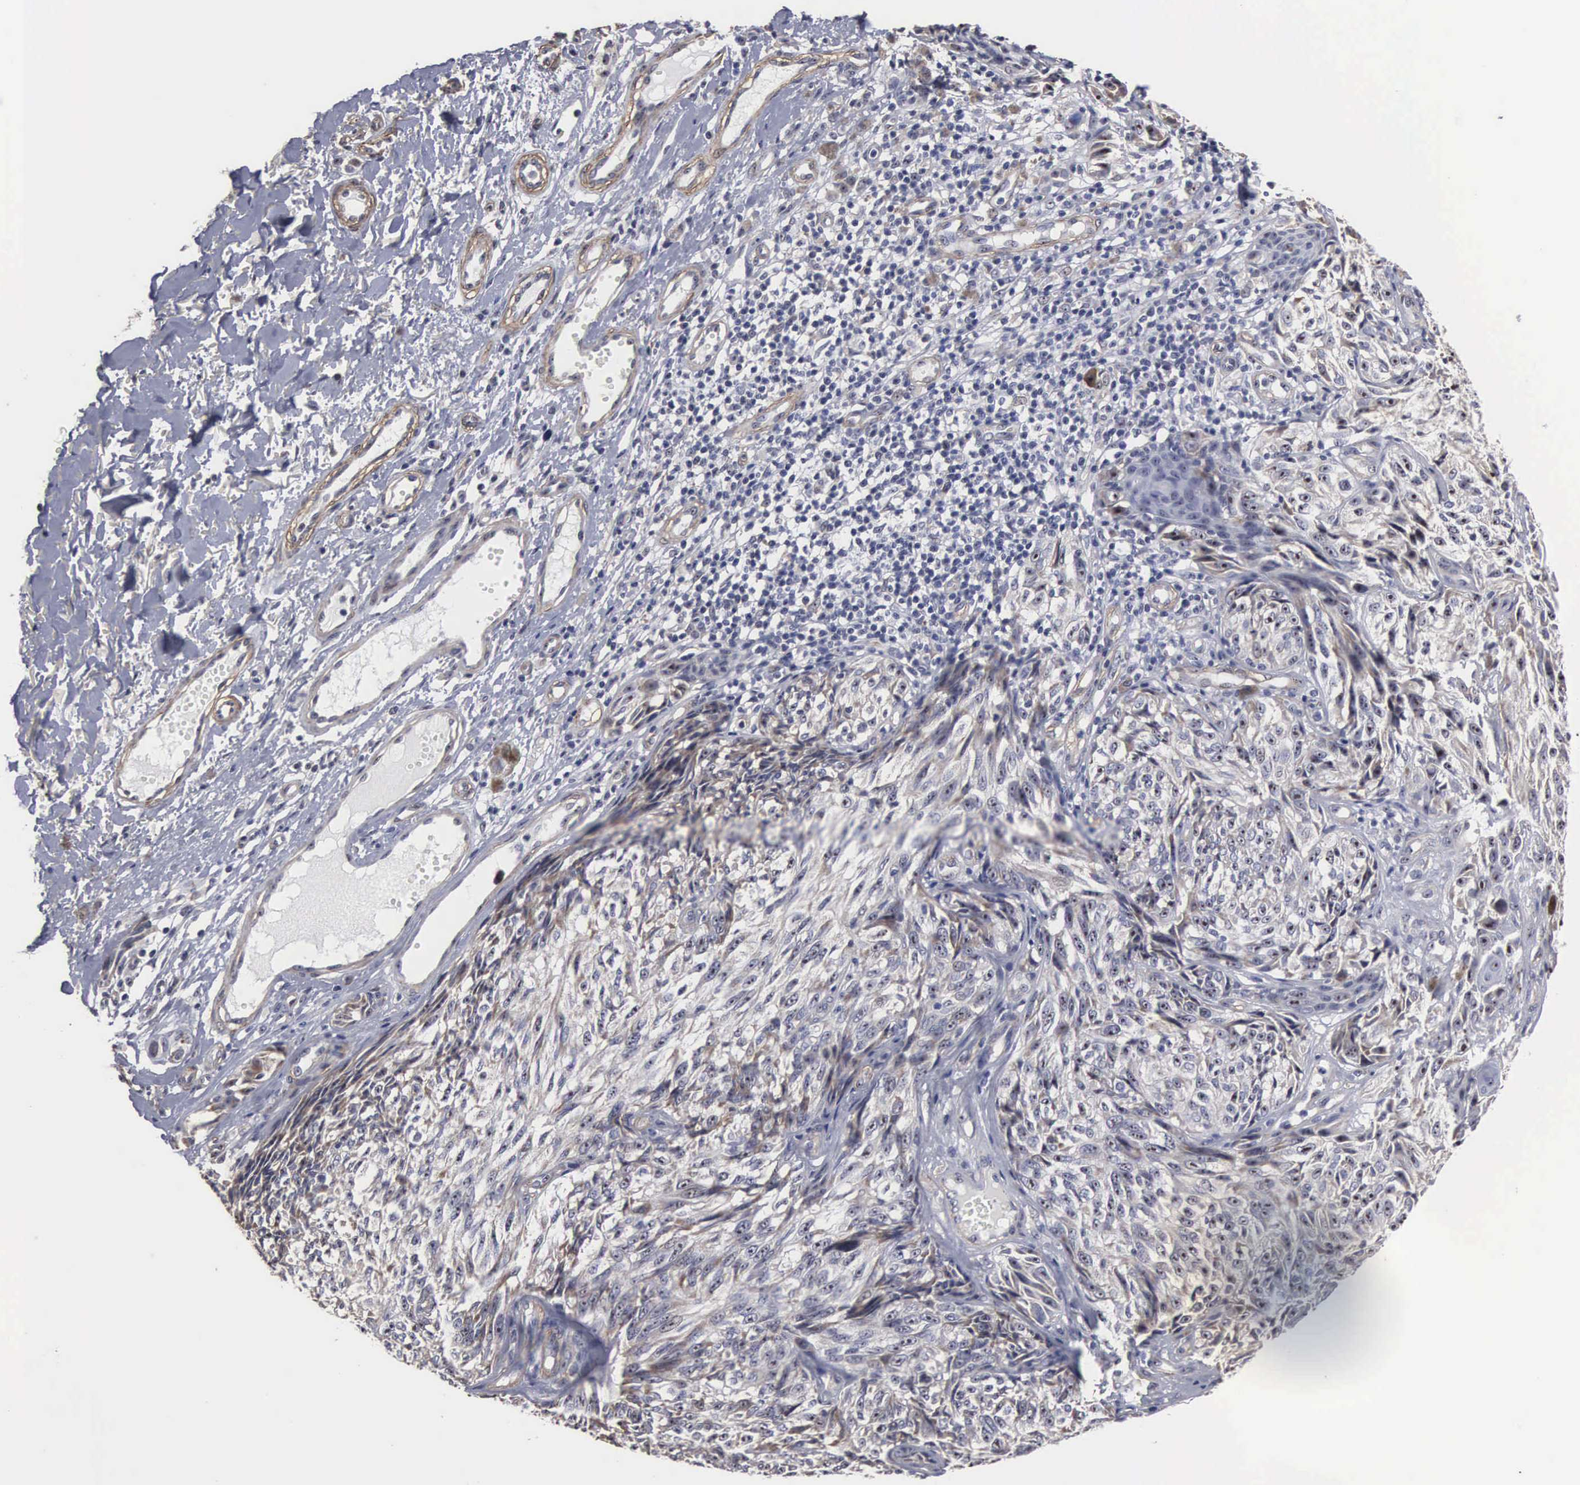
{"staining": {"intensity": "negative", "quantity": "none", "location": "none"}, "tissue": "melanoma", "cell_type": "Tumor cells", "image_type": "cancer", "snomed": [{"axis": "morphology", "description": "Malignant melanoma, NOS"}, {"axis": "topography", "description": "Skin"}], "caption": "IHC histopathology image of neoplastic tissue: human melanoma stained with DAB exhibits no significant protein positivity in tumor cells. Nuclei are stained in blue.", "gene": "NGDN", "patient": {"sex": "male", "age": 67}}